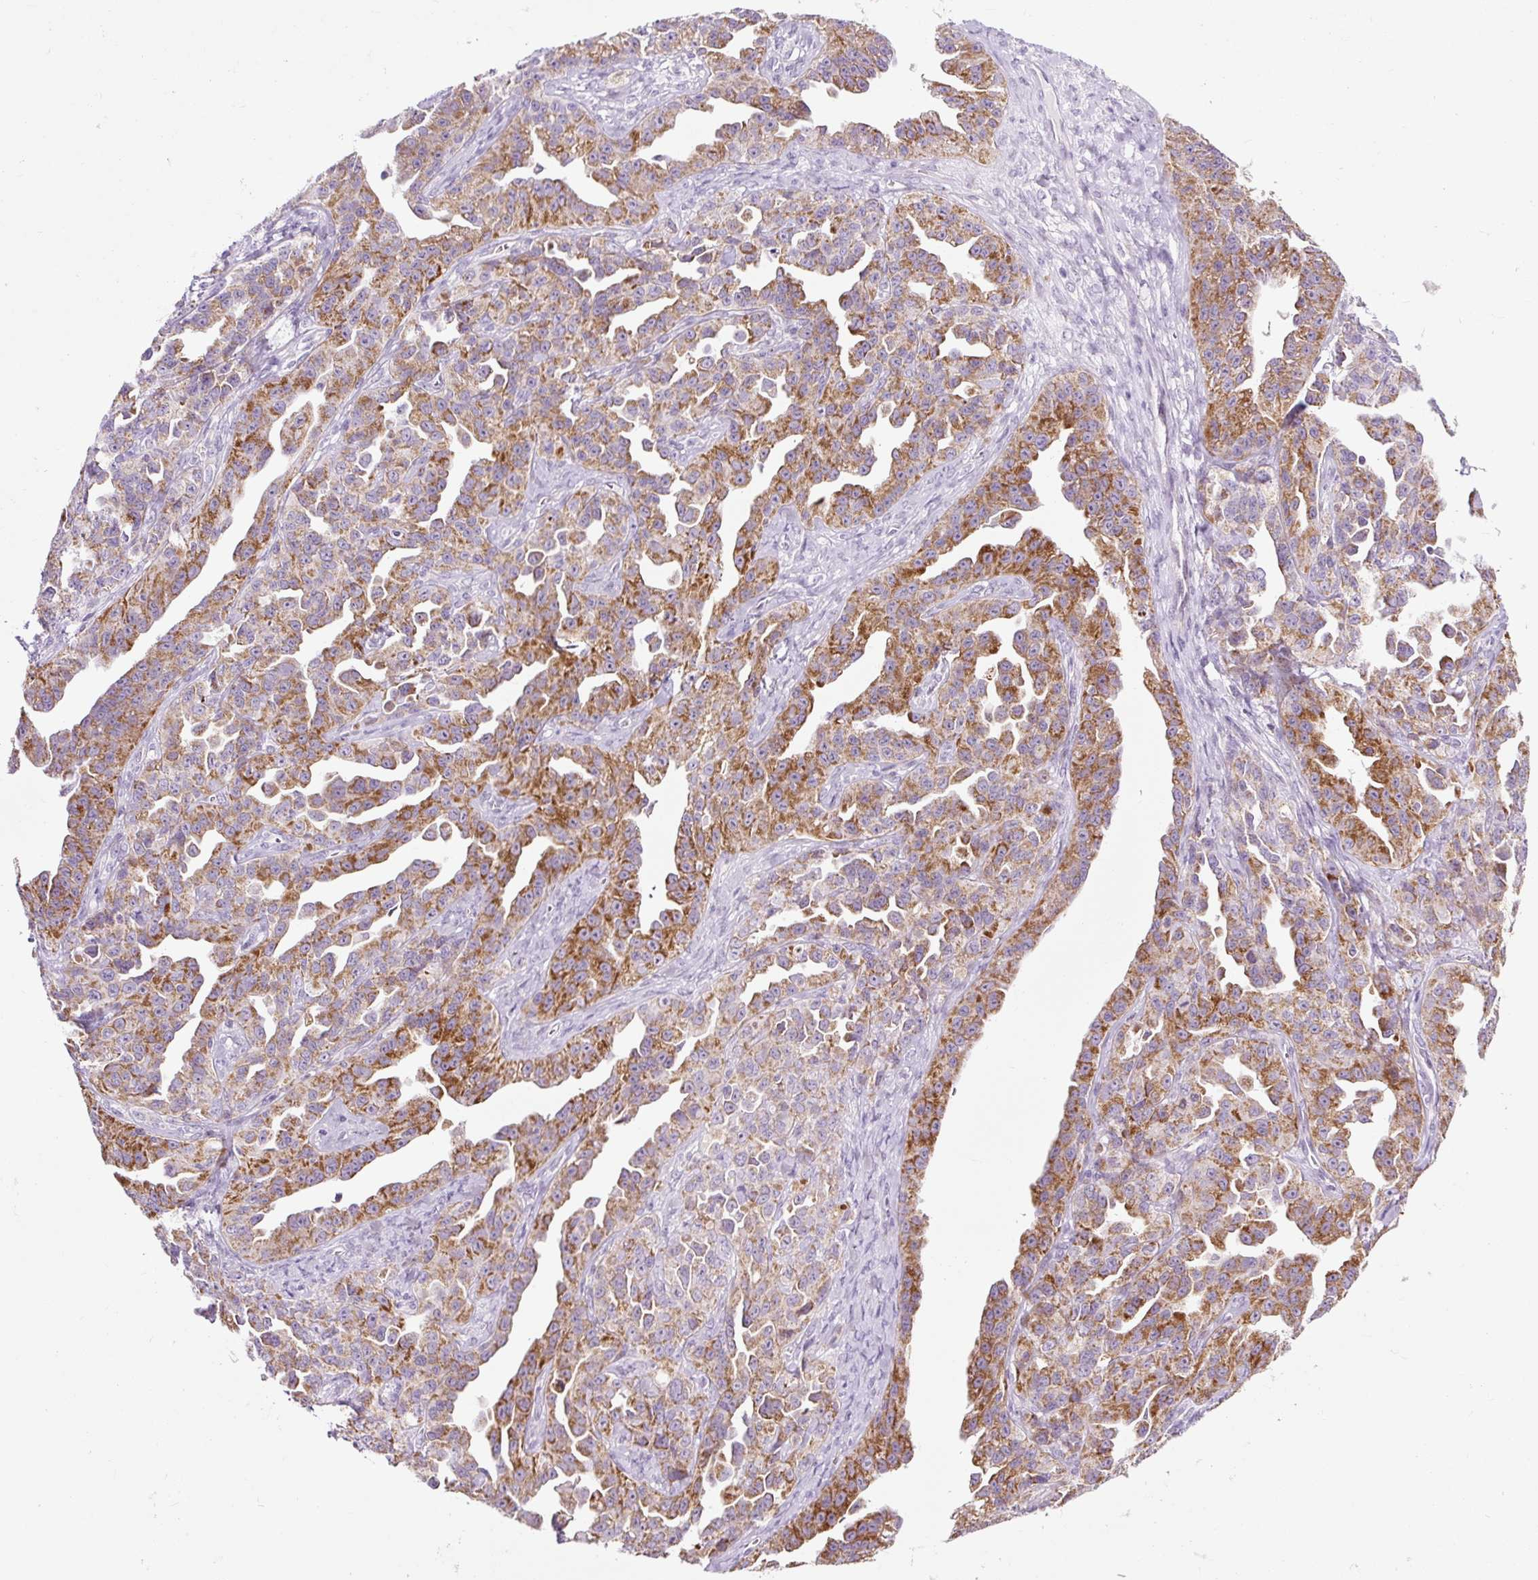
{"staining": {"intensity": "moderate", "quantity": ">75%", "location": "cytoplasmic/membranous"}, "tissue": "ovarian cancer", "cell_type": "Tumor cells", "image_type": "cancer", "snomed": [{"axis": "morphology", "description": "Cystadenocarcinoma, serous, NOS"}, {"axis": "topography", "description": "Ovary"}], "caption": "Moderate cytoplasmic/membranous protein positivity is present in about >75% of tumor cells in ovarian cancer (serous cystadenocarcinoma). (Brightfield microscopy of DAB IHC at high magnification).", "gene": "FMC1", "patient": {"sex": "female", "age": 75}}